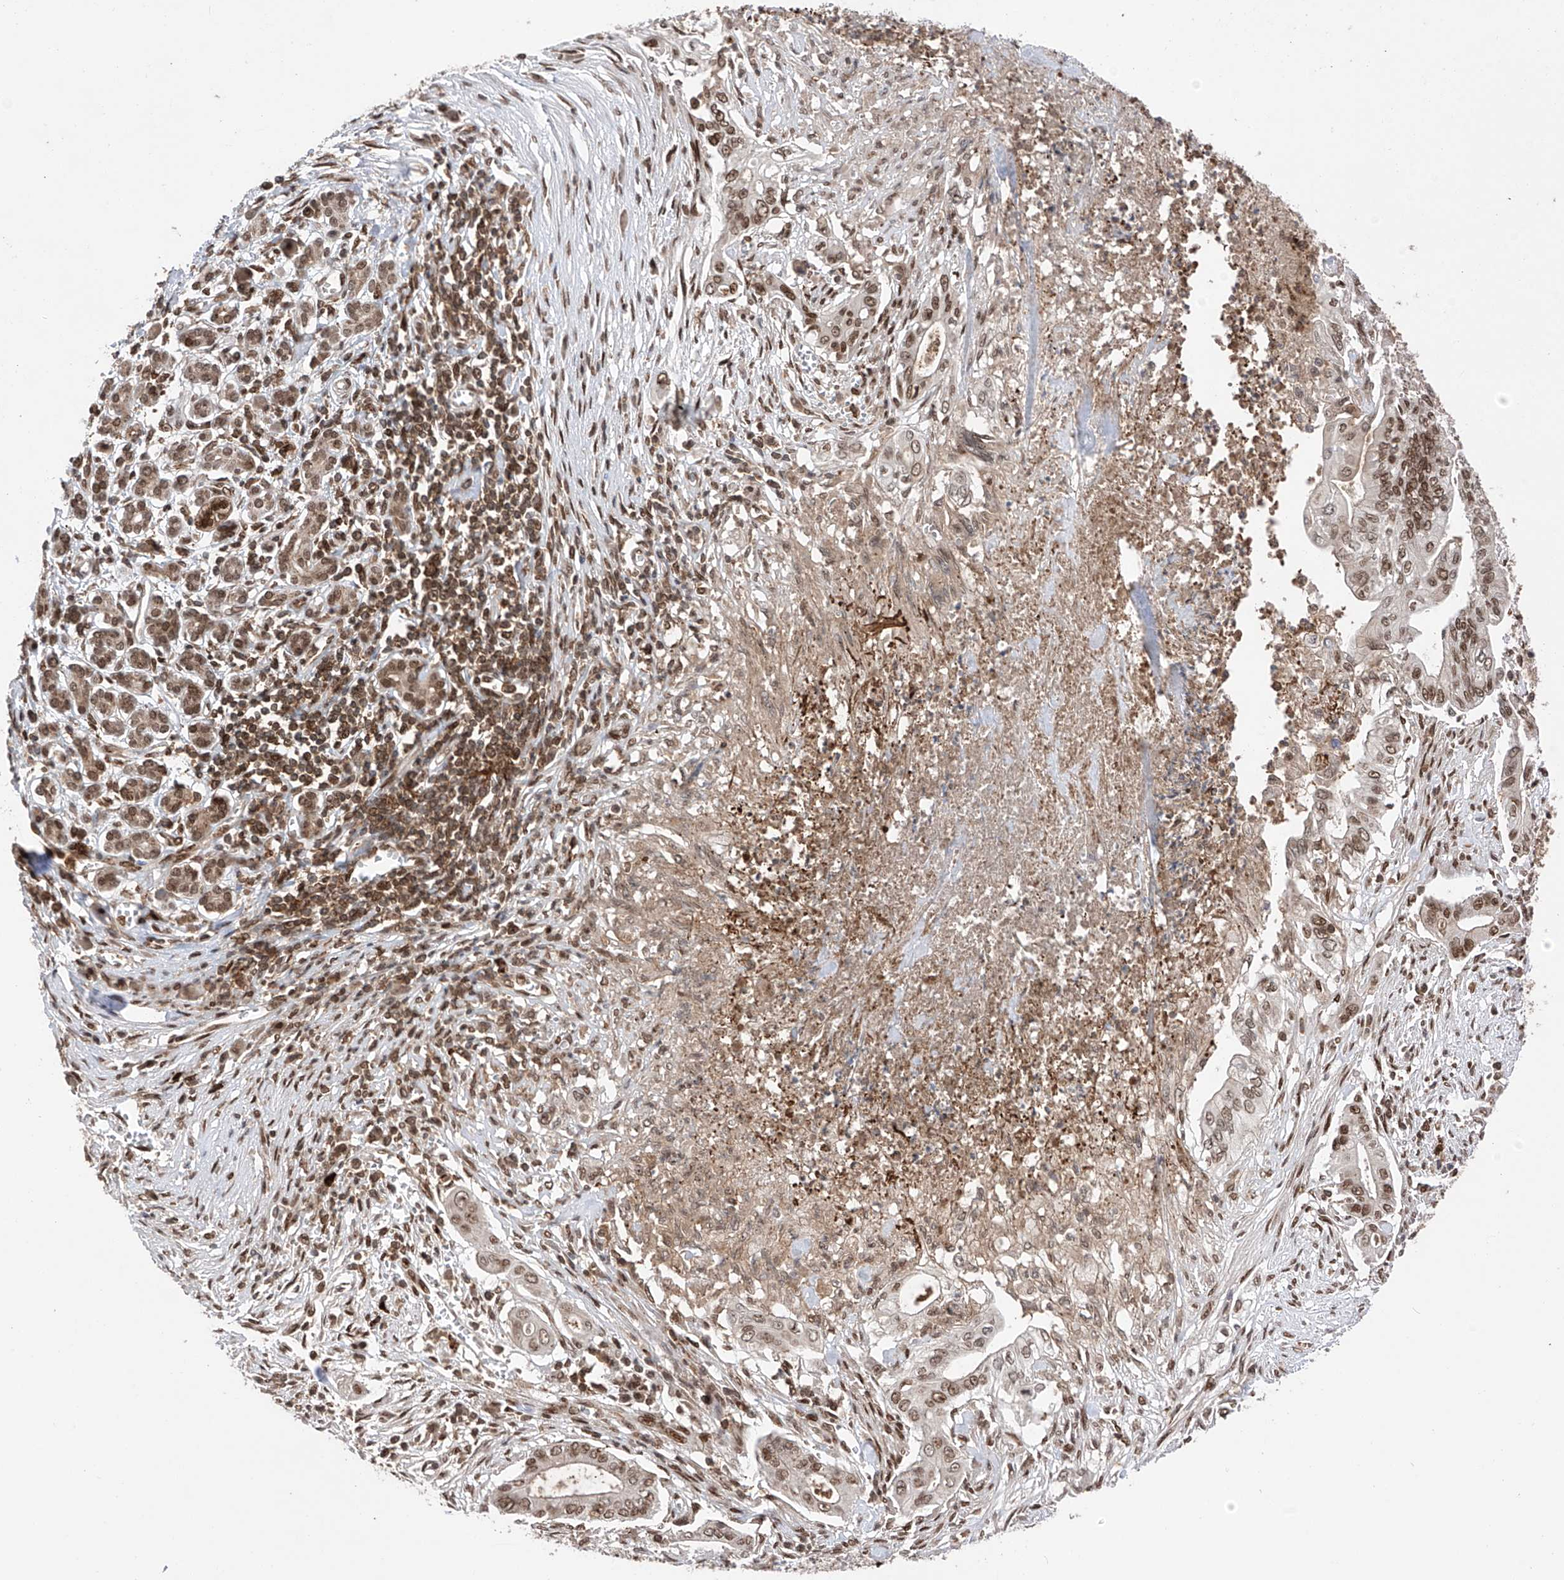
{"staining": {"intensity": "weak", "quantity": ">75%", "location": "nuclear"}, "tissue": "pancreatic cancer", "cell_type": "Tumor cells", "image_type": "cancer", "snomed": [{"axis": "morphology", "description": "Adenocarcinoma, NOS"}, {"axis": "topography", "description": "Pancreas"}], "caption": "This photomicrograph demonstrates immunohistochemistry (IHC) staining of human pancreatic cancer (adenocarcinoma), with low weak nuclear positivity in approximately >75% of tumor cells.", "gene": "ZNF280D", "patient": {"sex": "male", "age": 58}}